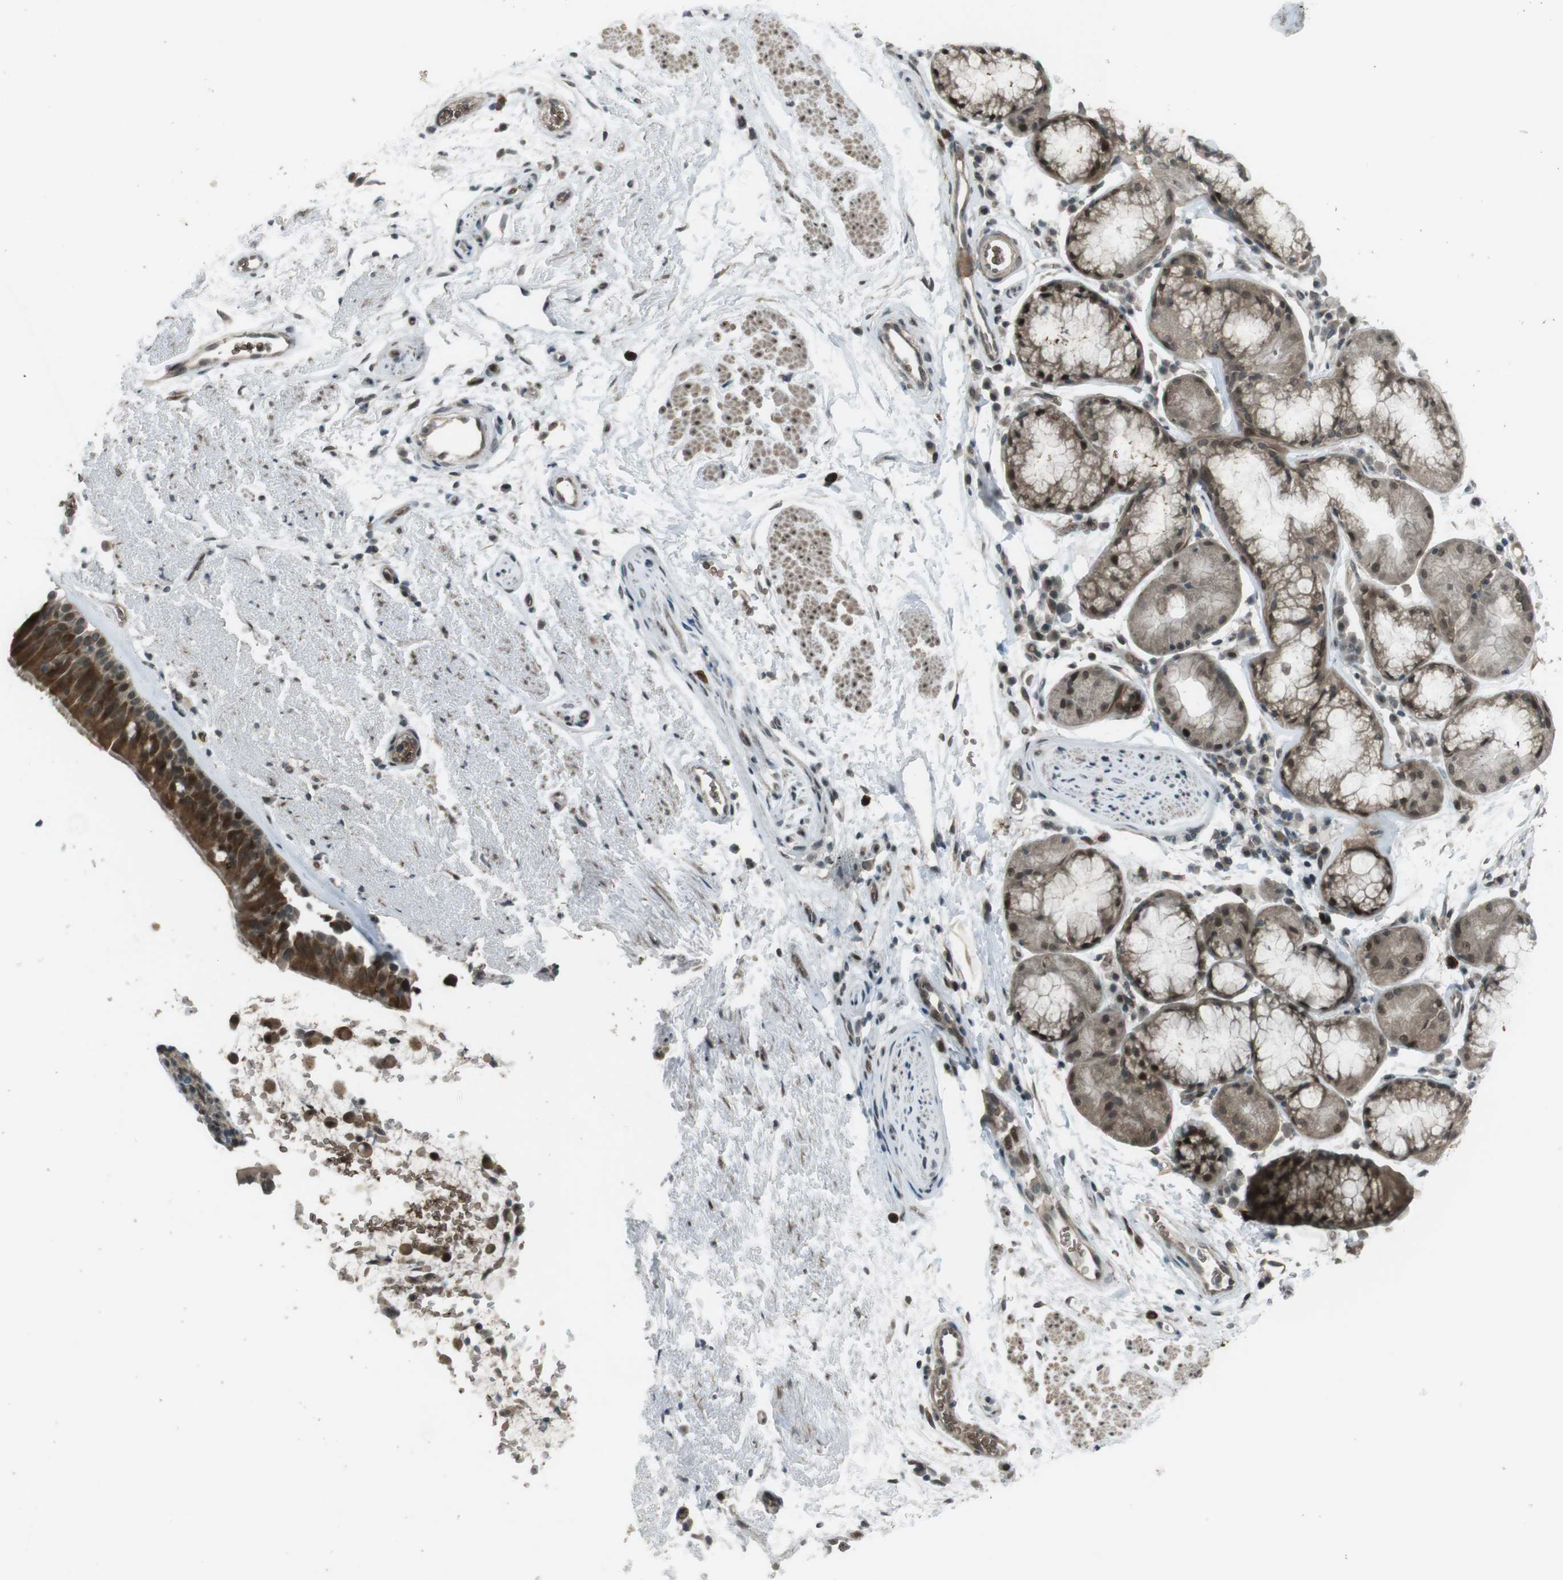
{"staining": {"intensity": "strong", "quantity": ">75%", "location": "cytoplasmic/membranous,nuclear"}, "tissue": "bronchus", "cell_type": "Respiratory epithelial cells", "image_type": "normal", "snomed": [{"axis": "morphology", "description": "Normal tissue, NOS"}, {"axis": "topography", "description": "Bronchus"}], "caption": "Respiratory epithelial cells reveal high levels of strong cytoplasmic/membranous,nuclear positivity in about >75% of cells in unremarkable bronchus.", "gene": "SLITRK5", "patient": {"sex": "female", "age": 54}}